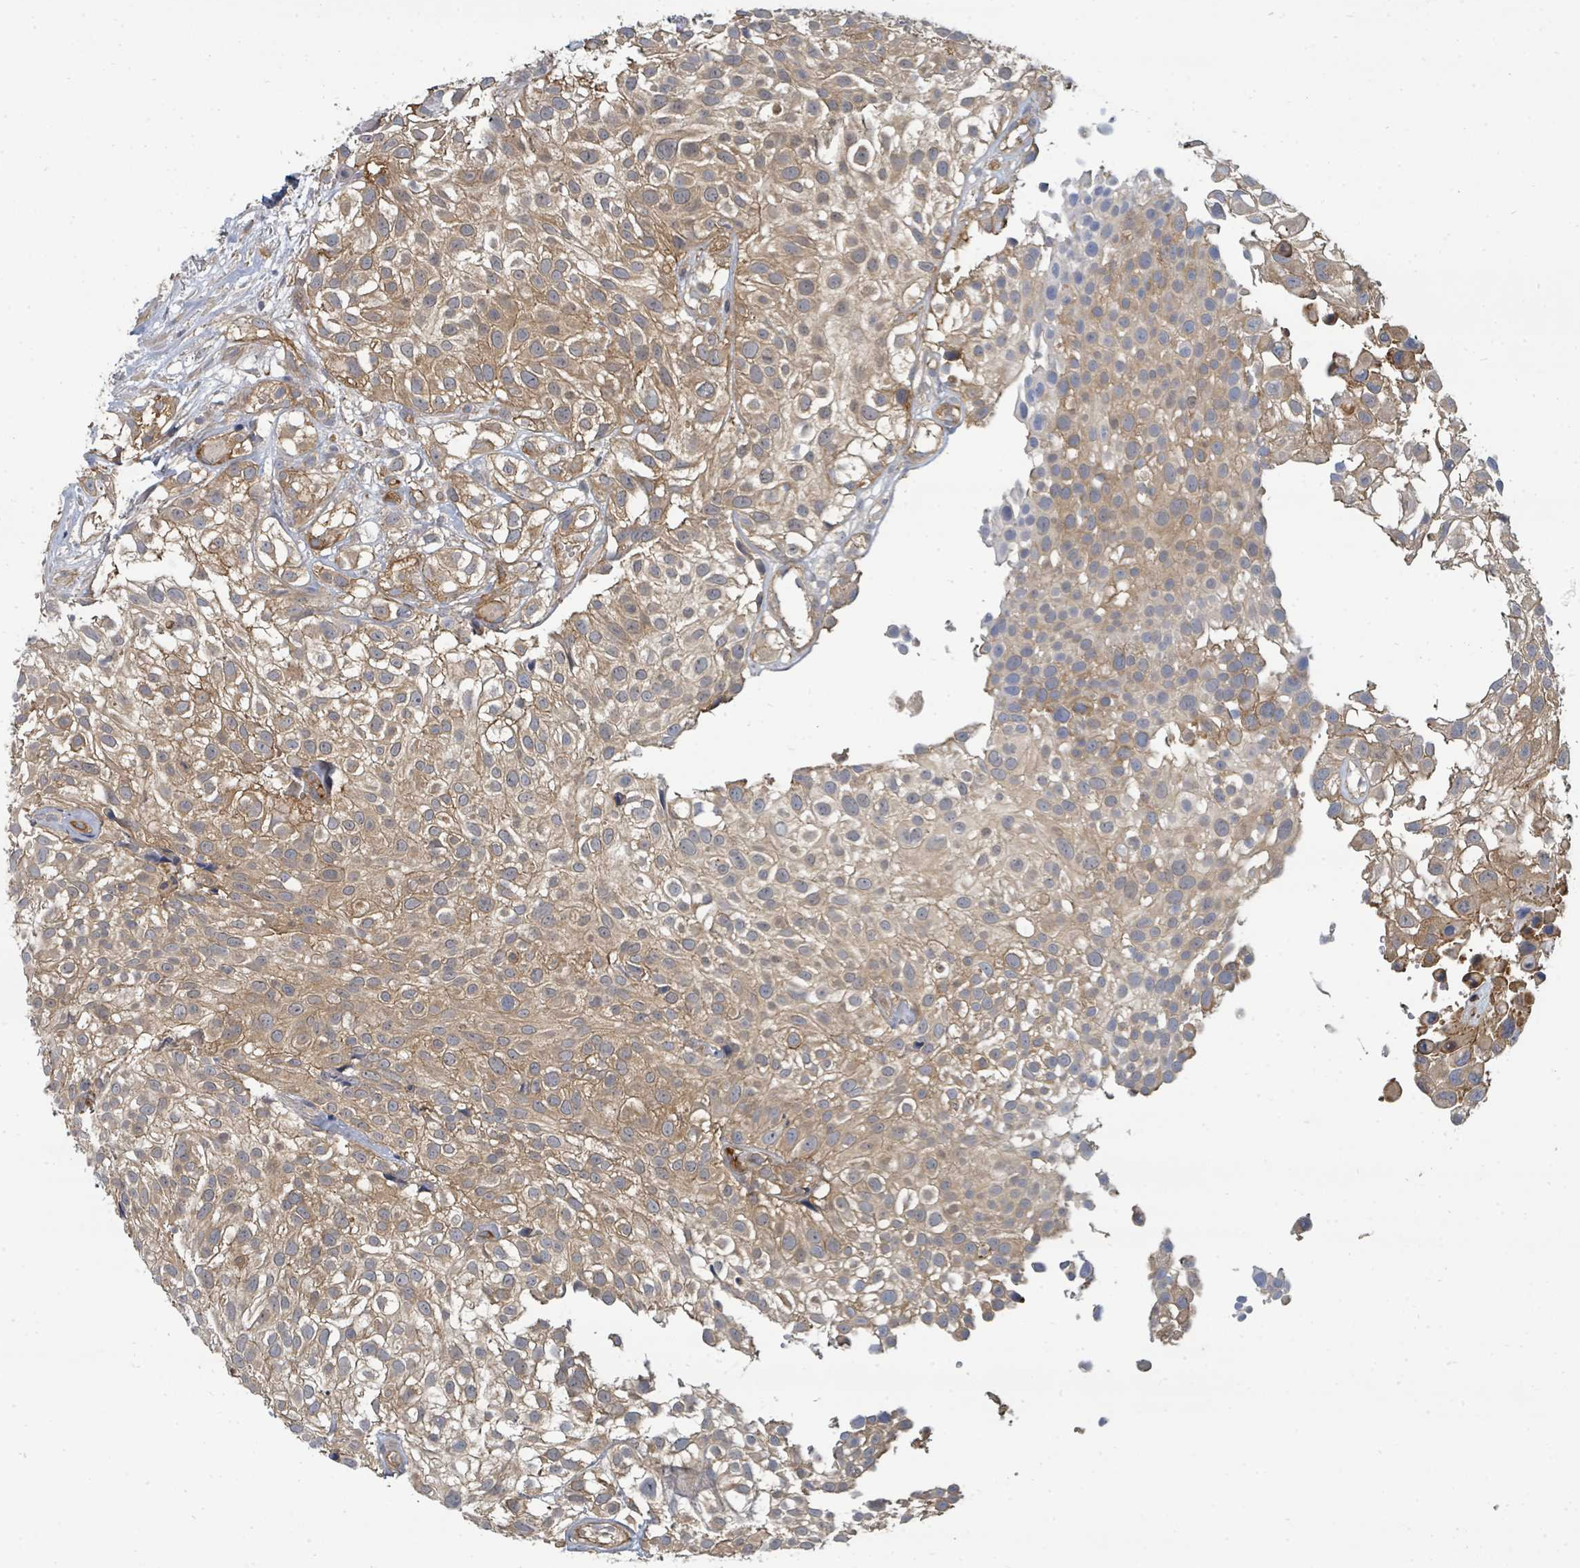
{"staining": {"intensity": "moderate", "quantity": ">75%", "location": "cytoplasmic/membranous"}, "tissue": "urothelial cancer", "cell_type": "Tumor cells", "image_type": "cancer", "snomed": [{"axis": "morphology", "description": "Urothelial carcinoma, High grade"}, {"axis": "topography", "description": "Urinary bladder"}], "caption": "Immunohistochemistry (IHC) image of neoplastic tissue: human urothelial carcinoma (high-grade) stained using IHC exhibits medium levels of moderate protein expression localized specifically in the cytoplasmic/membranous of tumor cells, appearing as a cytoplasmic/membranous brown color.", "gene": "BOLA2B", "patient": {"sex": "male", "age": 56}}